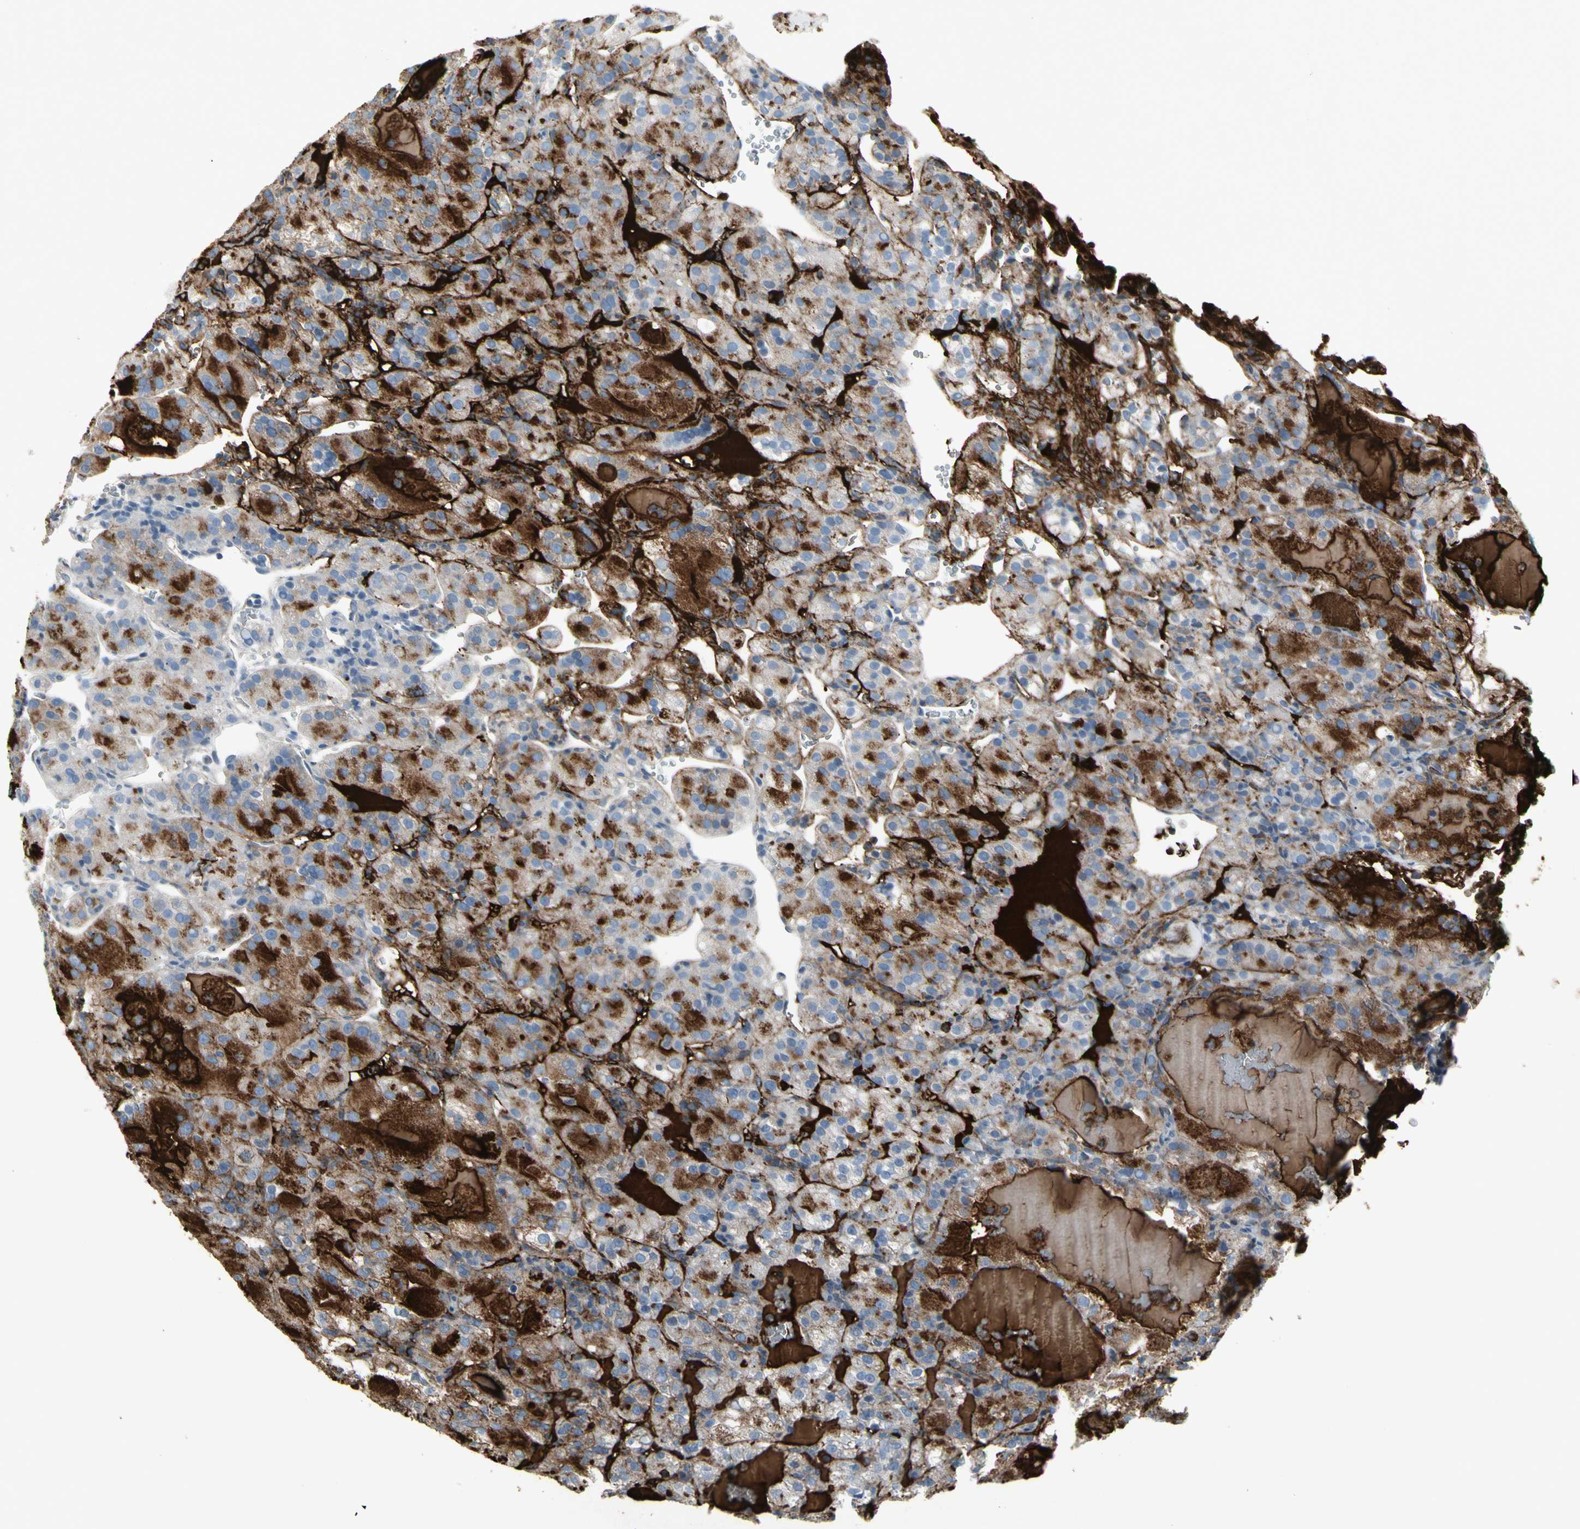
{"staining": {"intensity": "moderate", "quantity": "25%-75%", "location": "cytoplasmic/membranous"}, "tissue": "renal cancer", "cell_type": "Tumor cells", "image_type": "cancer", "snomed": [{"axis": "morphology", "description": "Normal tissue, NOS"}, {"axis": "morphology", "description": "Adenocarcinoma, NOS"}, {"axis": "topography", "description": "Kidney"}], "caption": "Immunohistochemical staining of renal cancer (adenocarcinoma) exhibits medium levels of moderate cytoplasmic/membranous protein staining in about 25%-75% of tumor cells.", "gene": "IGHG1", "patient": {"sex": "male", "age": 61}}